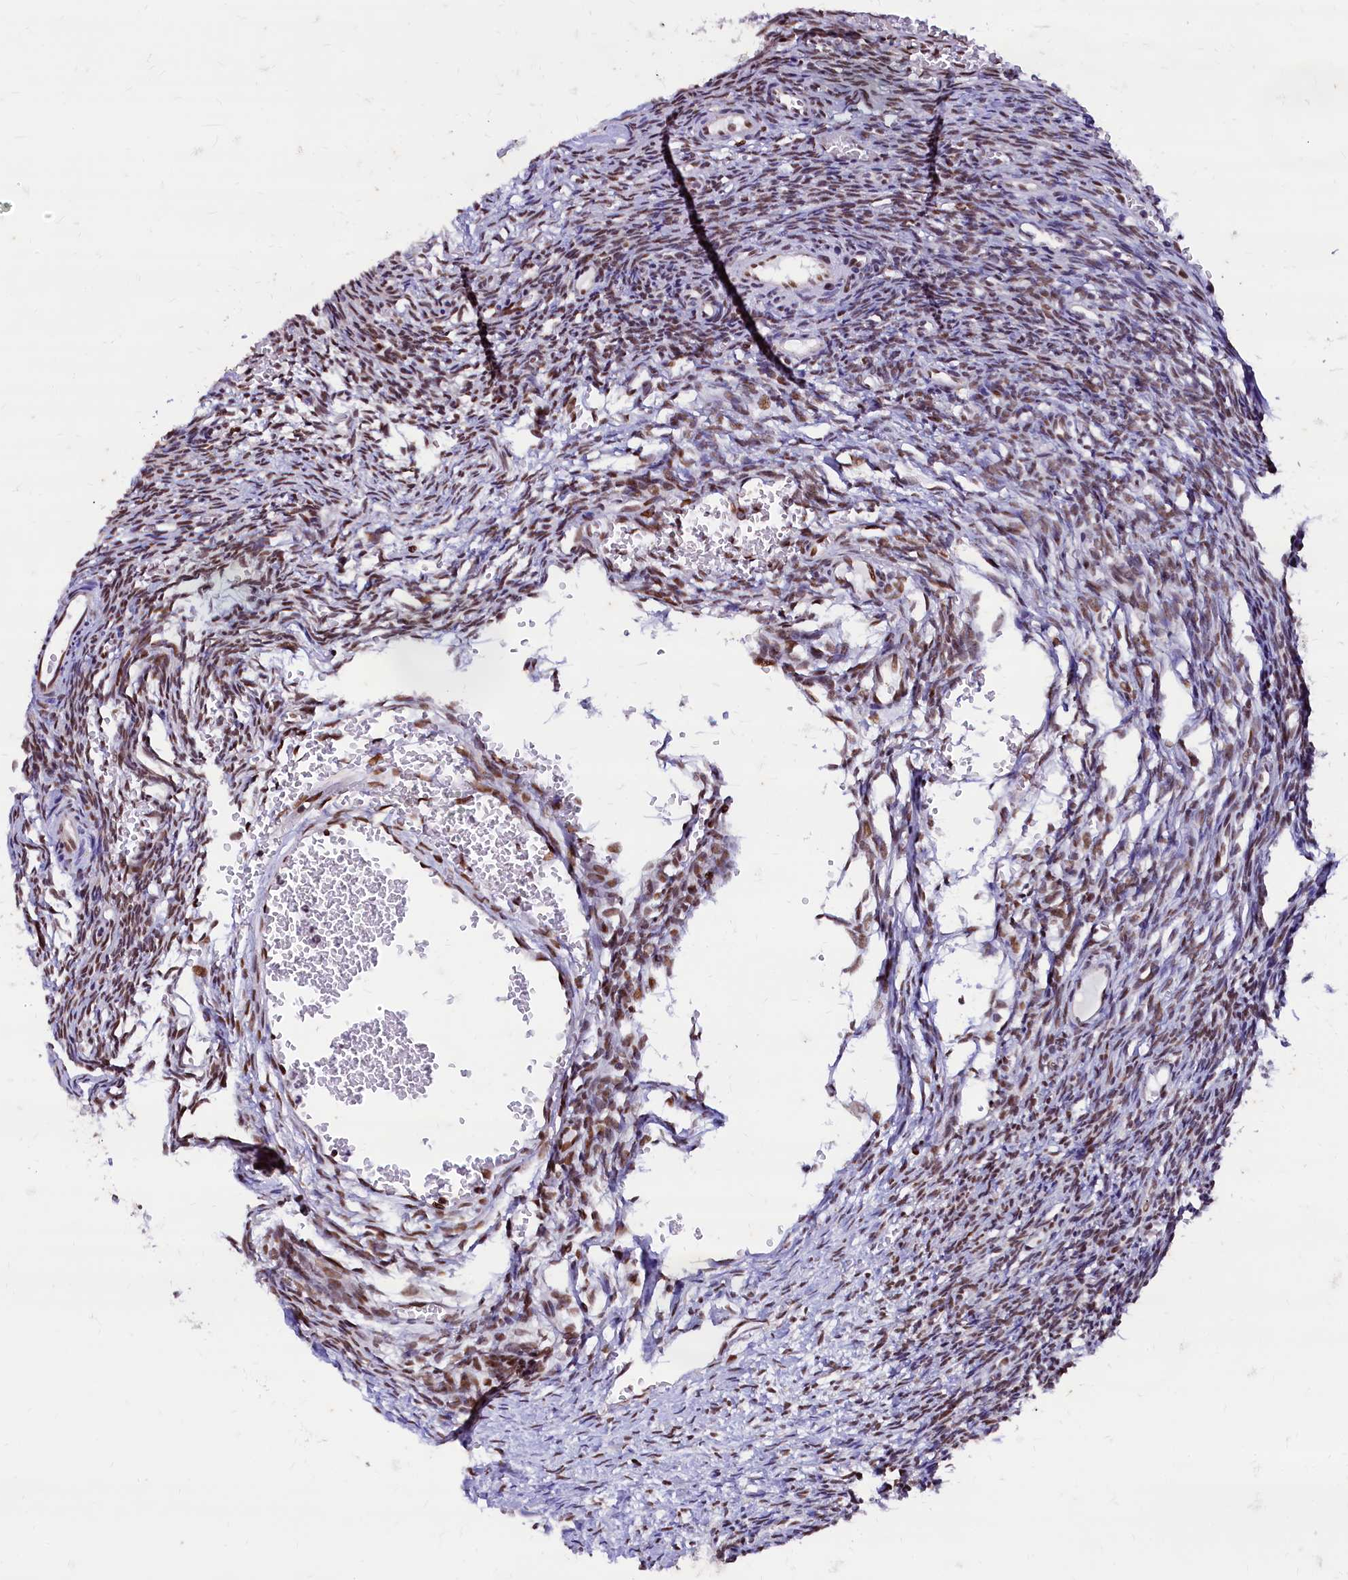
{"staining": {"intensity": "moderate", "quantity": ">75%", "location": "nuclear"}, "tissue": "ovary", "cell_type": "Ovarian stroma cells", "image_type": "normal", "snomed": [{"axis": "morphology", "description": "Normal tissue, NOS"}, {"axis": "topography", "description": "Ovary"}], "caption": "A high-resolution image shows IHC staining of benign ovary, which reveals moderate nuclear expression in about >75% of ovarian stroma cells. (DAB IHC with brightfield microscopy, high magnification).", "gene": "CPSF7", "patient": {"sex": "female", "age": 39}}